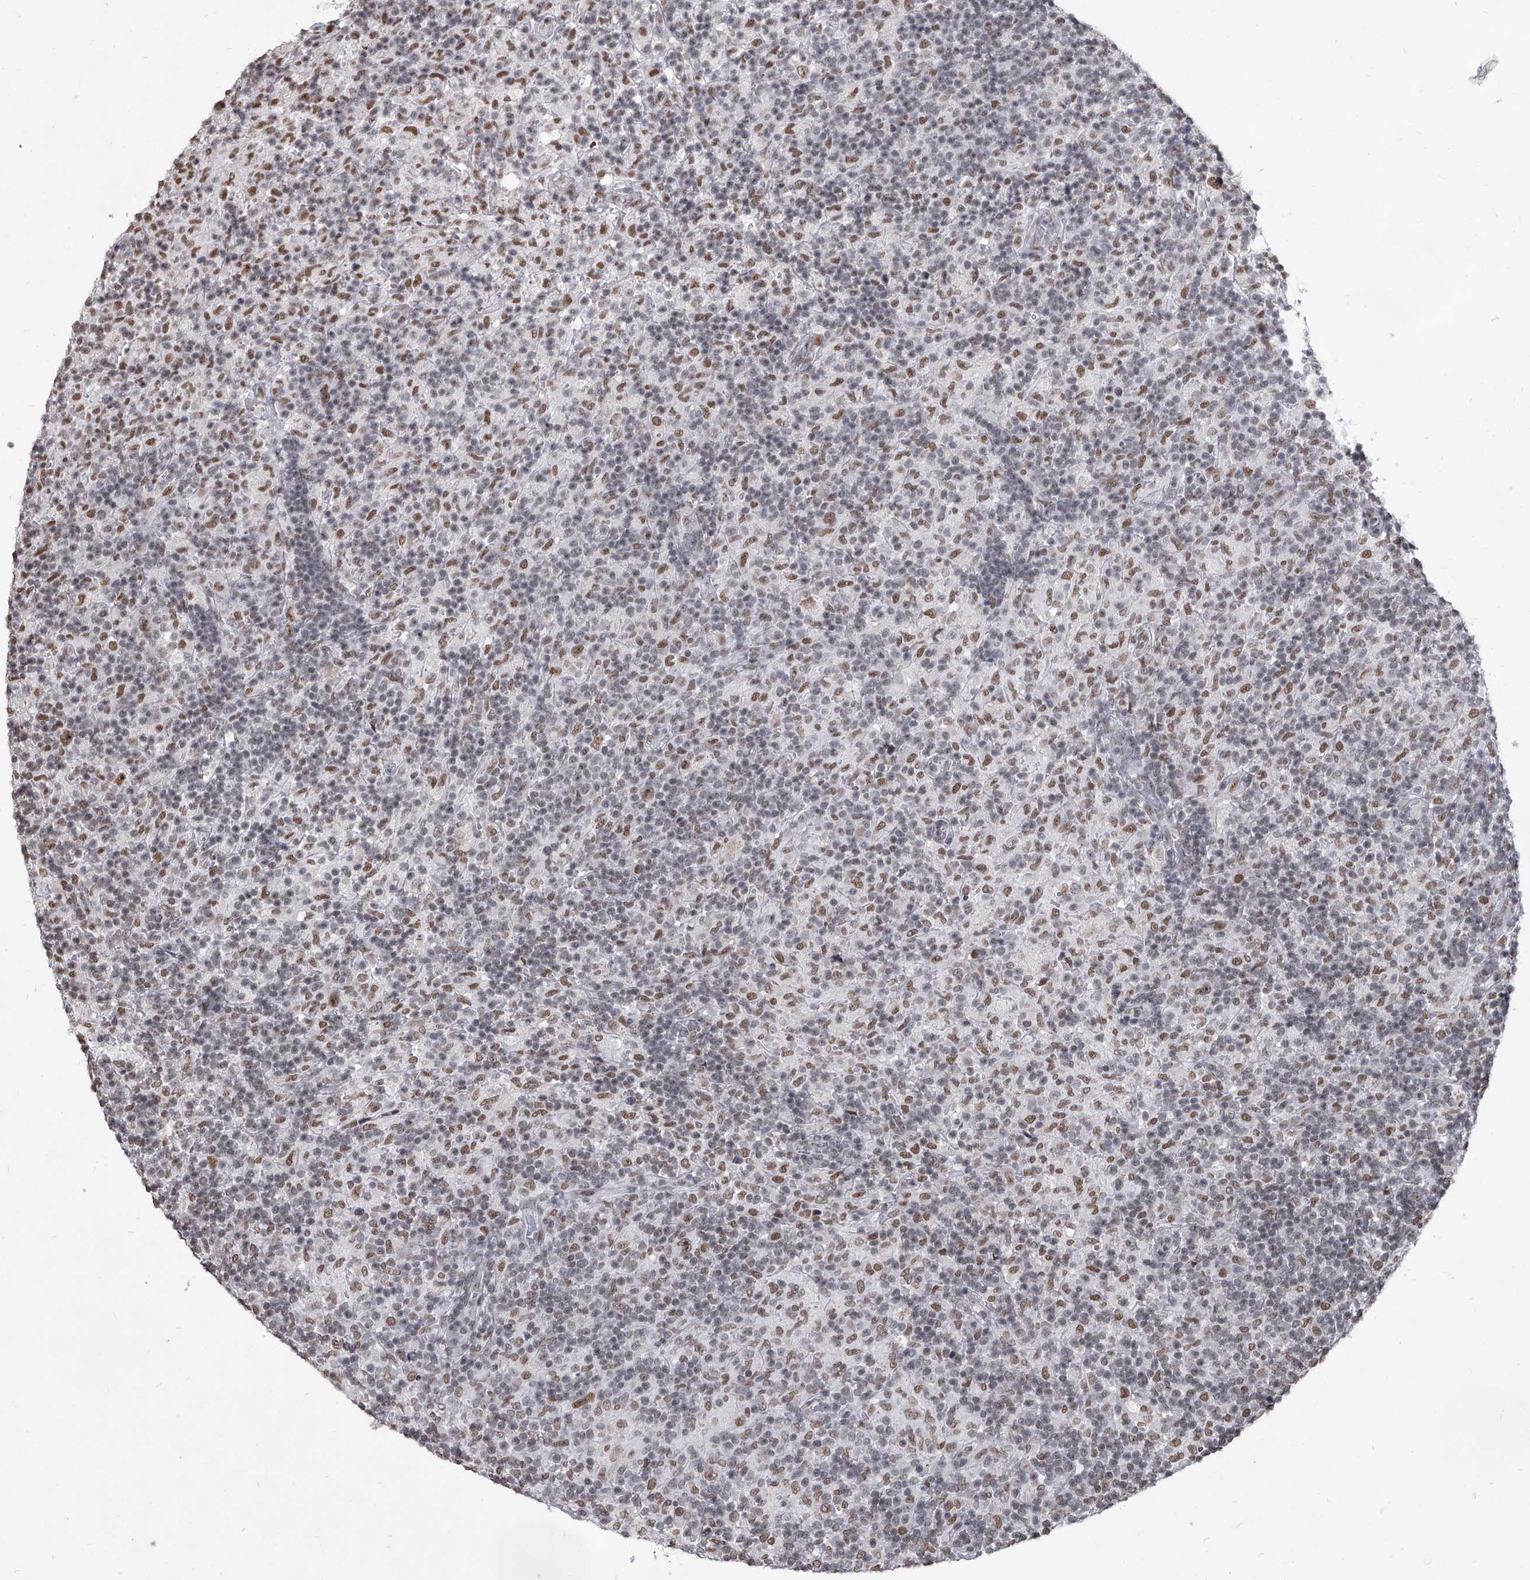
{"staining": {"intensity": "moderate", "quantity": ">75%", "location": "nuclear"}, "tissue": "lymphoma", "cell_type": "Tumor cells", "image_type": "cancer", "snomed": [{"axis": "morphology", "description": "Hodgkin's disease, NOS"}, {"axis": "topography", "description": "Lymph node"}], "caption": "This is a histology image of immunohistochemistry (IHC) staining of lymphoma, which shows moderate expression in the nuclear of tumor cells.", "gene": "PPIL4", "patient": {"sex": "male", "age": 70}}